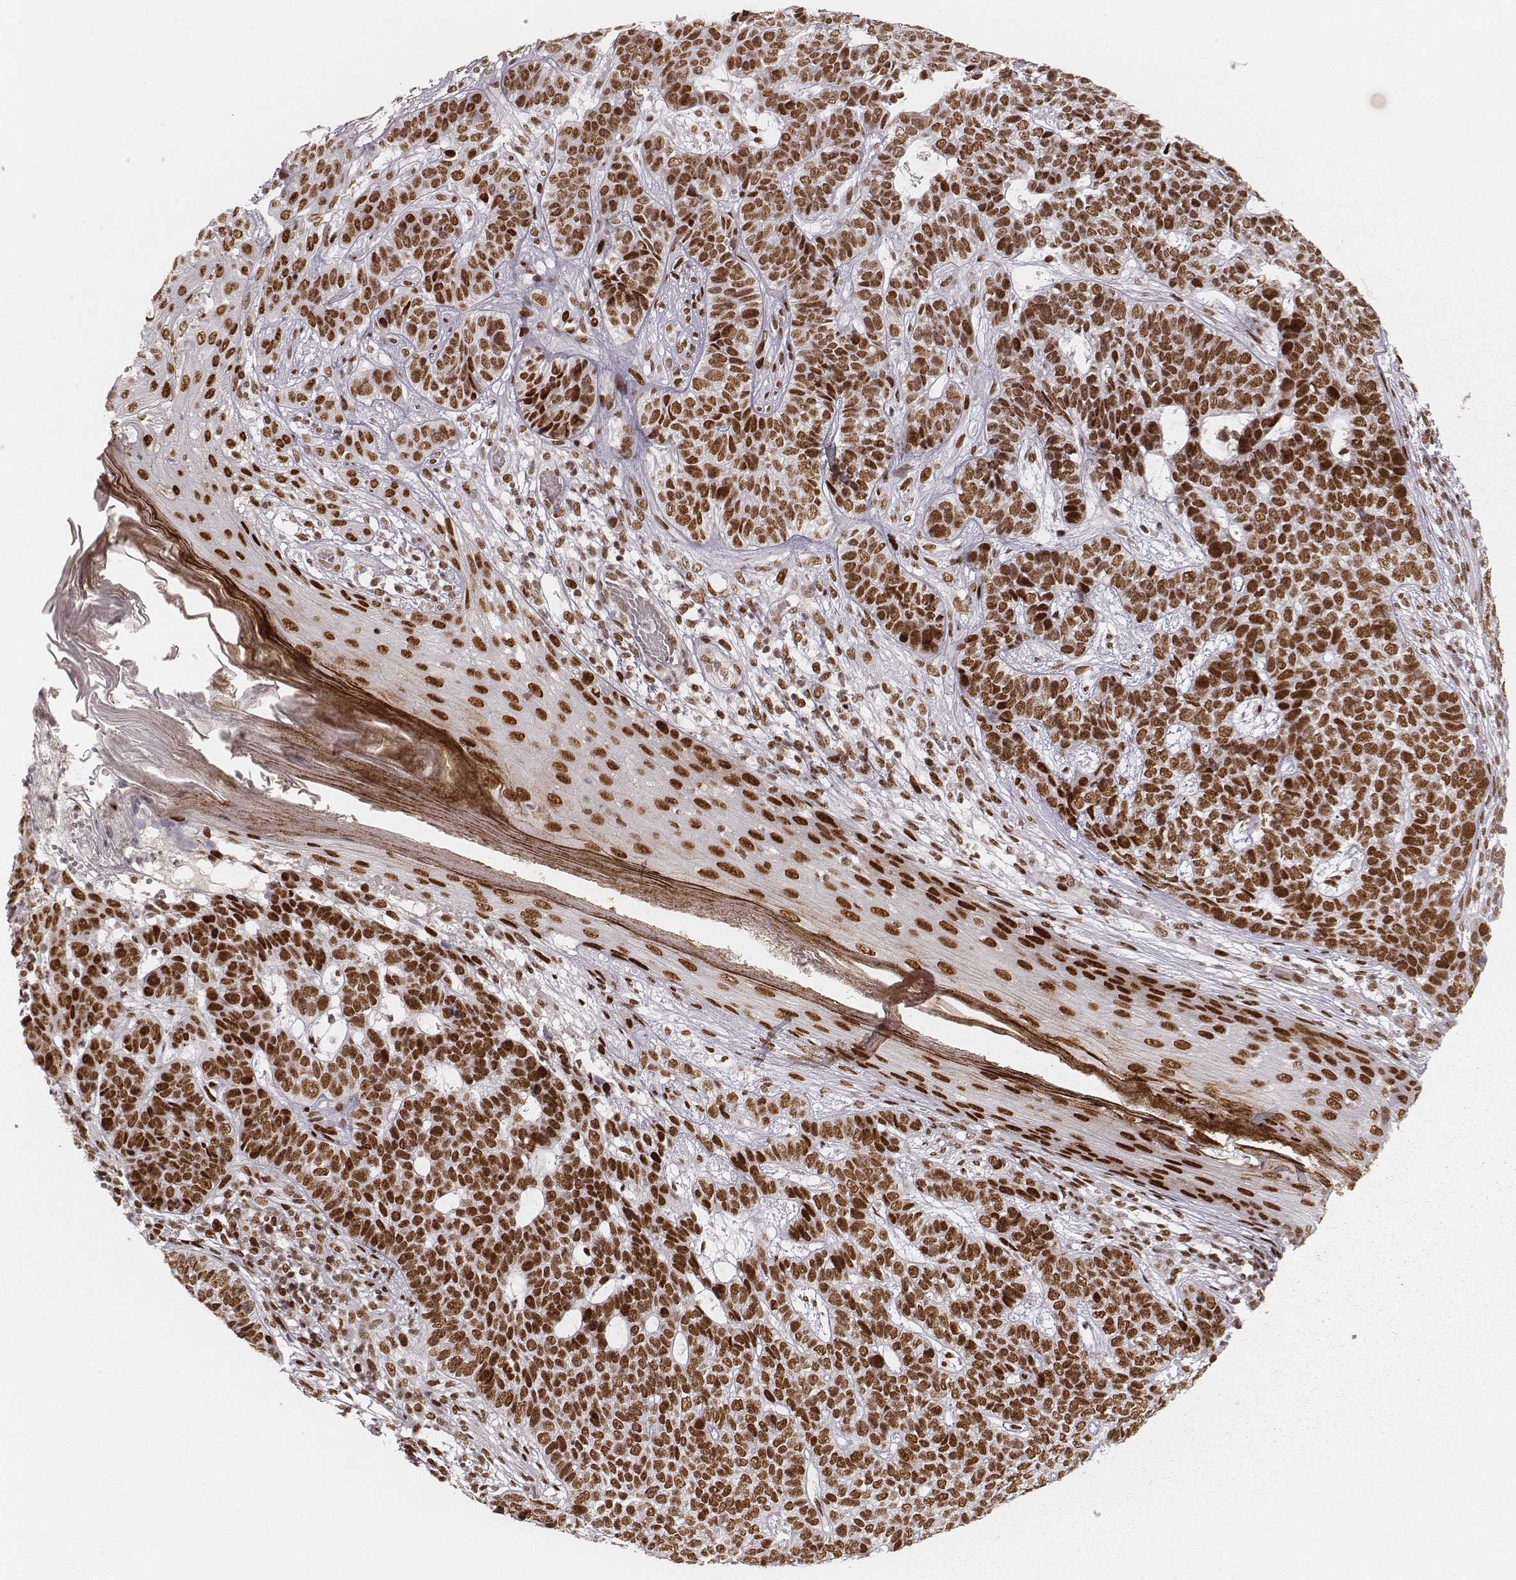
{"staining": {"intensity": "strong", "quantity": ">75%", "location": "nuclear"}, "tissue": "skin cancer", "cell_type": "Tumor cells", "image_type": "cancer", "snomed": [{"axis": "morphology", "description": "Basal cell carcinoma"}, {"axis": "topography", "description": "Skin"}], "caption": "An image of human skin basal cell carcinoma stained for a protein exhibits strong nuclear brown staining in tumor cells.", "gene": "HNRNPC", "patient": {"sex": "female", "age": 69}}